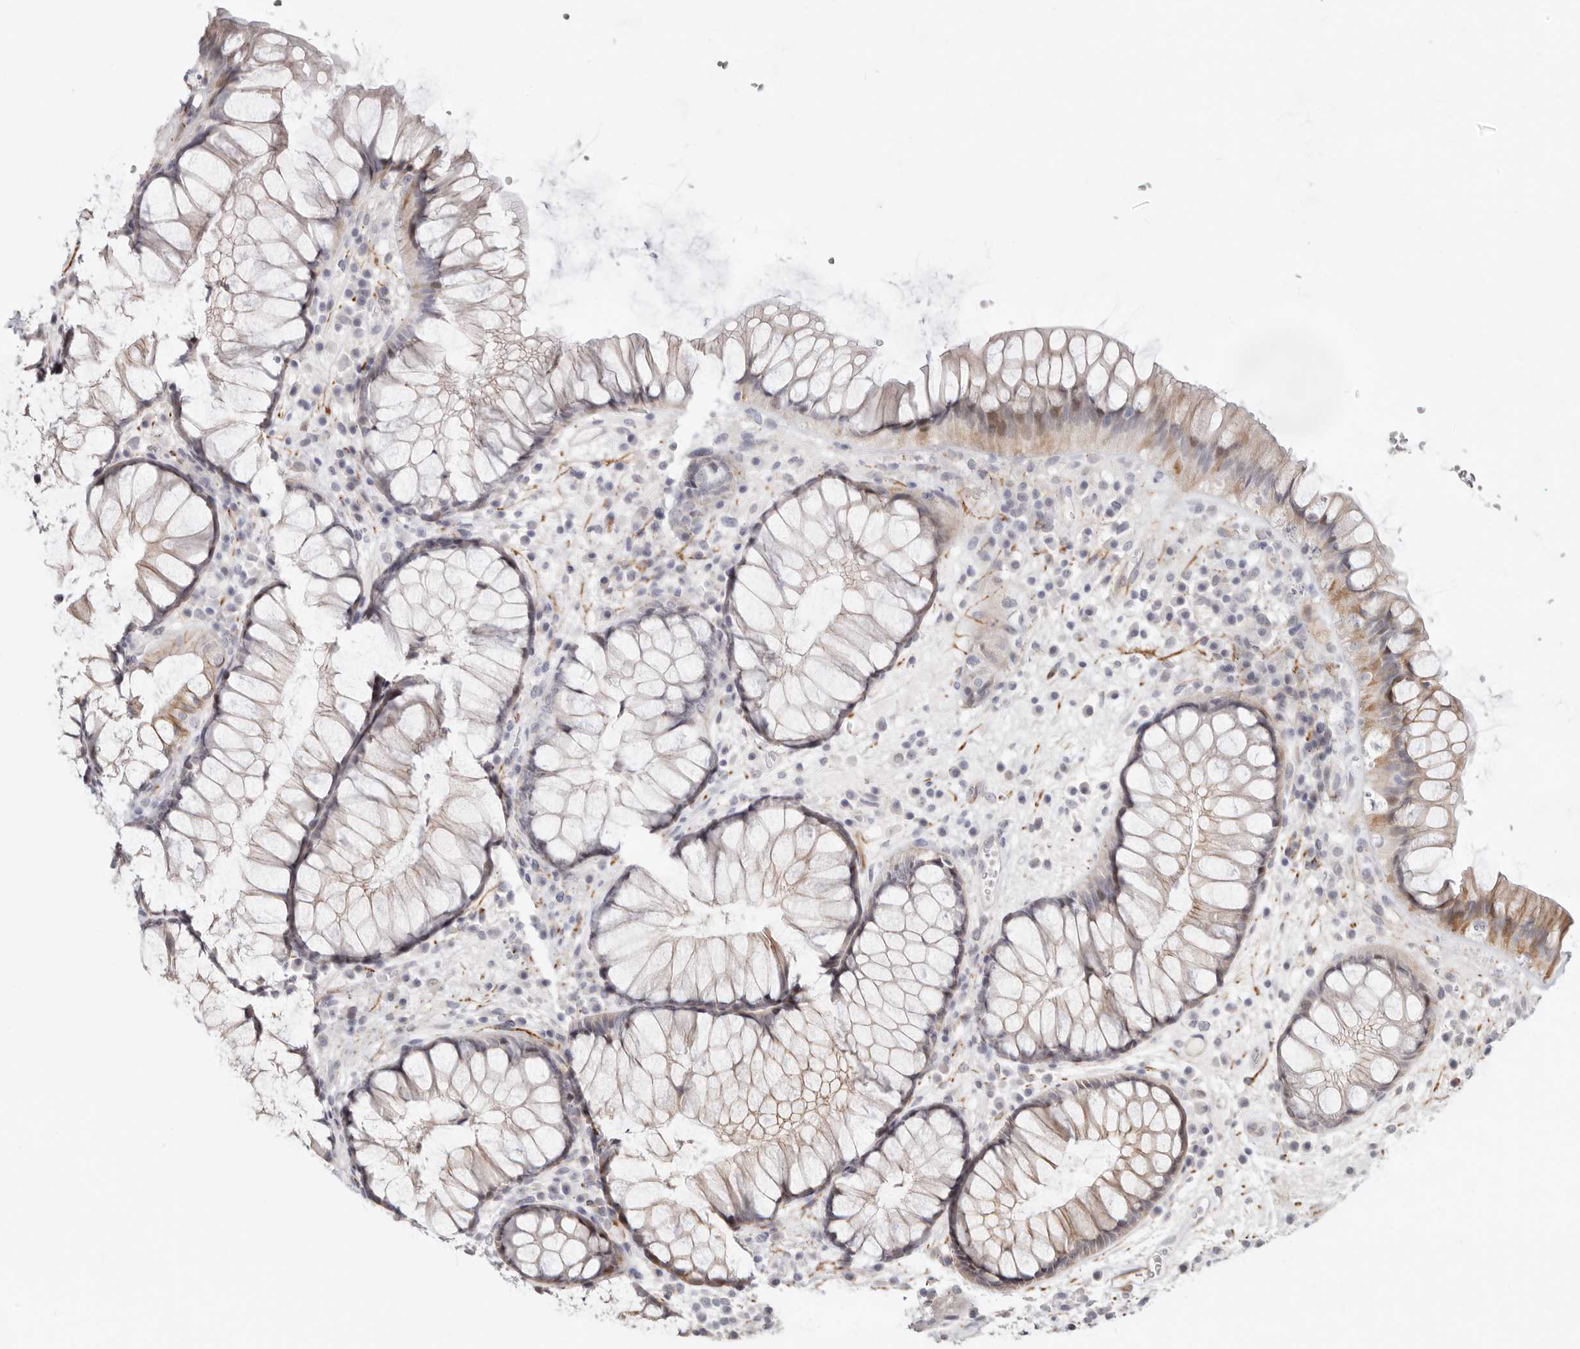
{"staining": {"intensity": "weak", "quantity": "<25%", "location": "cytoplasmic/membranous"}, "tissue": "rectum", "cell_type": "Glandular cells", "image_type": "normal", "snomed": [{"axis": "morphology", "description": "Normal tissue, NOS"}, {"axis": "topography", "description": "Rectum"}], "caption": "A high-resolution histopathology image shows immunohistochemistry (IHC) staining of unremarkable rectum, which displays no significant staining in glandular cells. The staining was performed using DAB to visualize the protein expression in brown, while the nuclei were stained in blue with hematoxylin (Magnification: 20x).", "gene": "SZT2", "patient": {"sex": "male", "age": 51}}